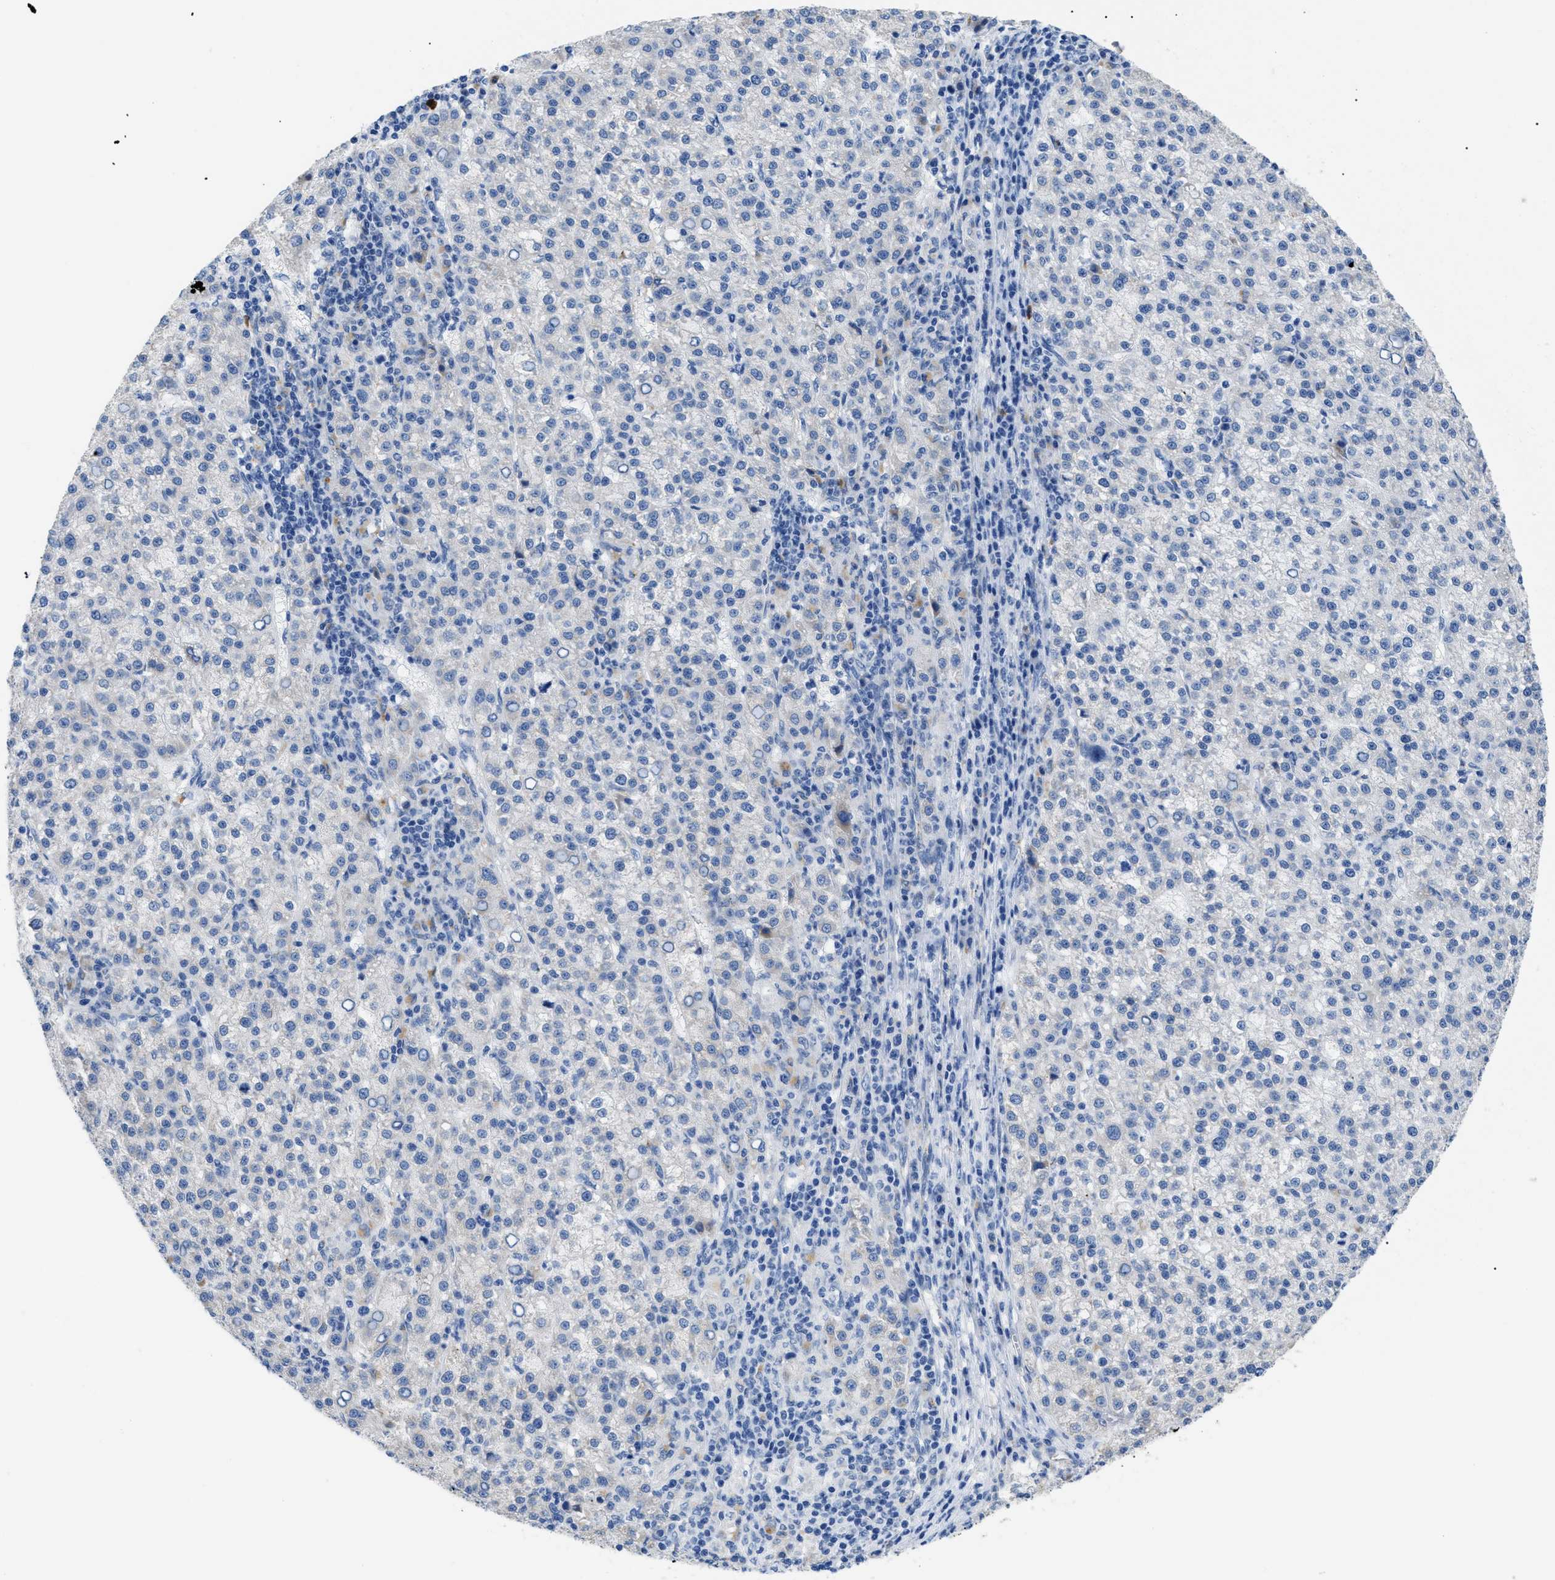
{"staining": {"intensity": "negative", "quantity": "none", "location": "none"}, "tissue": "liver cancer", "cell_type": "Tumor cells", "image_type": "cancer", "snomed": [{"axis": "morphology", "description": "Carcinoma, Hepatocellular, NOS"}, {"axis": "topography", "description": "Liver"}], "caption": "Tumor cells show no significant positivity in liver cancer (hepatocellular carcinoma).", "gene": "APOBEC2", "patient": {"sex": "female", "age": 58}}